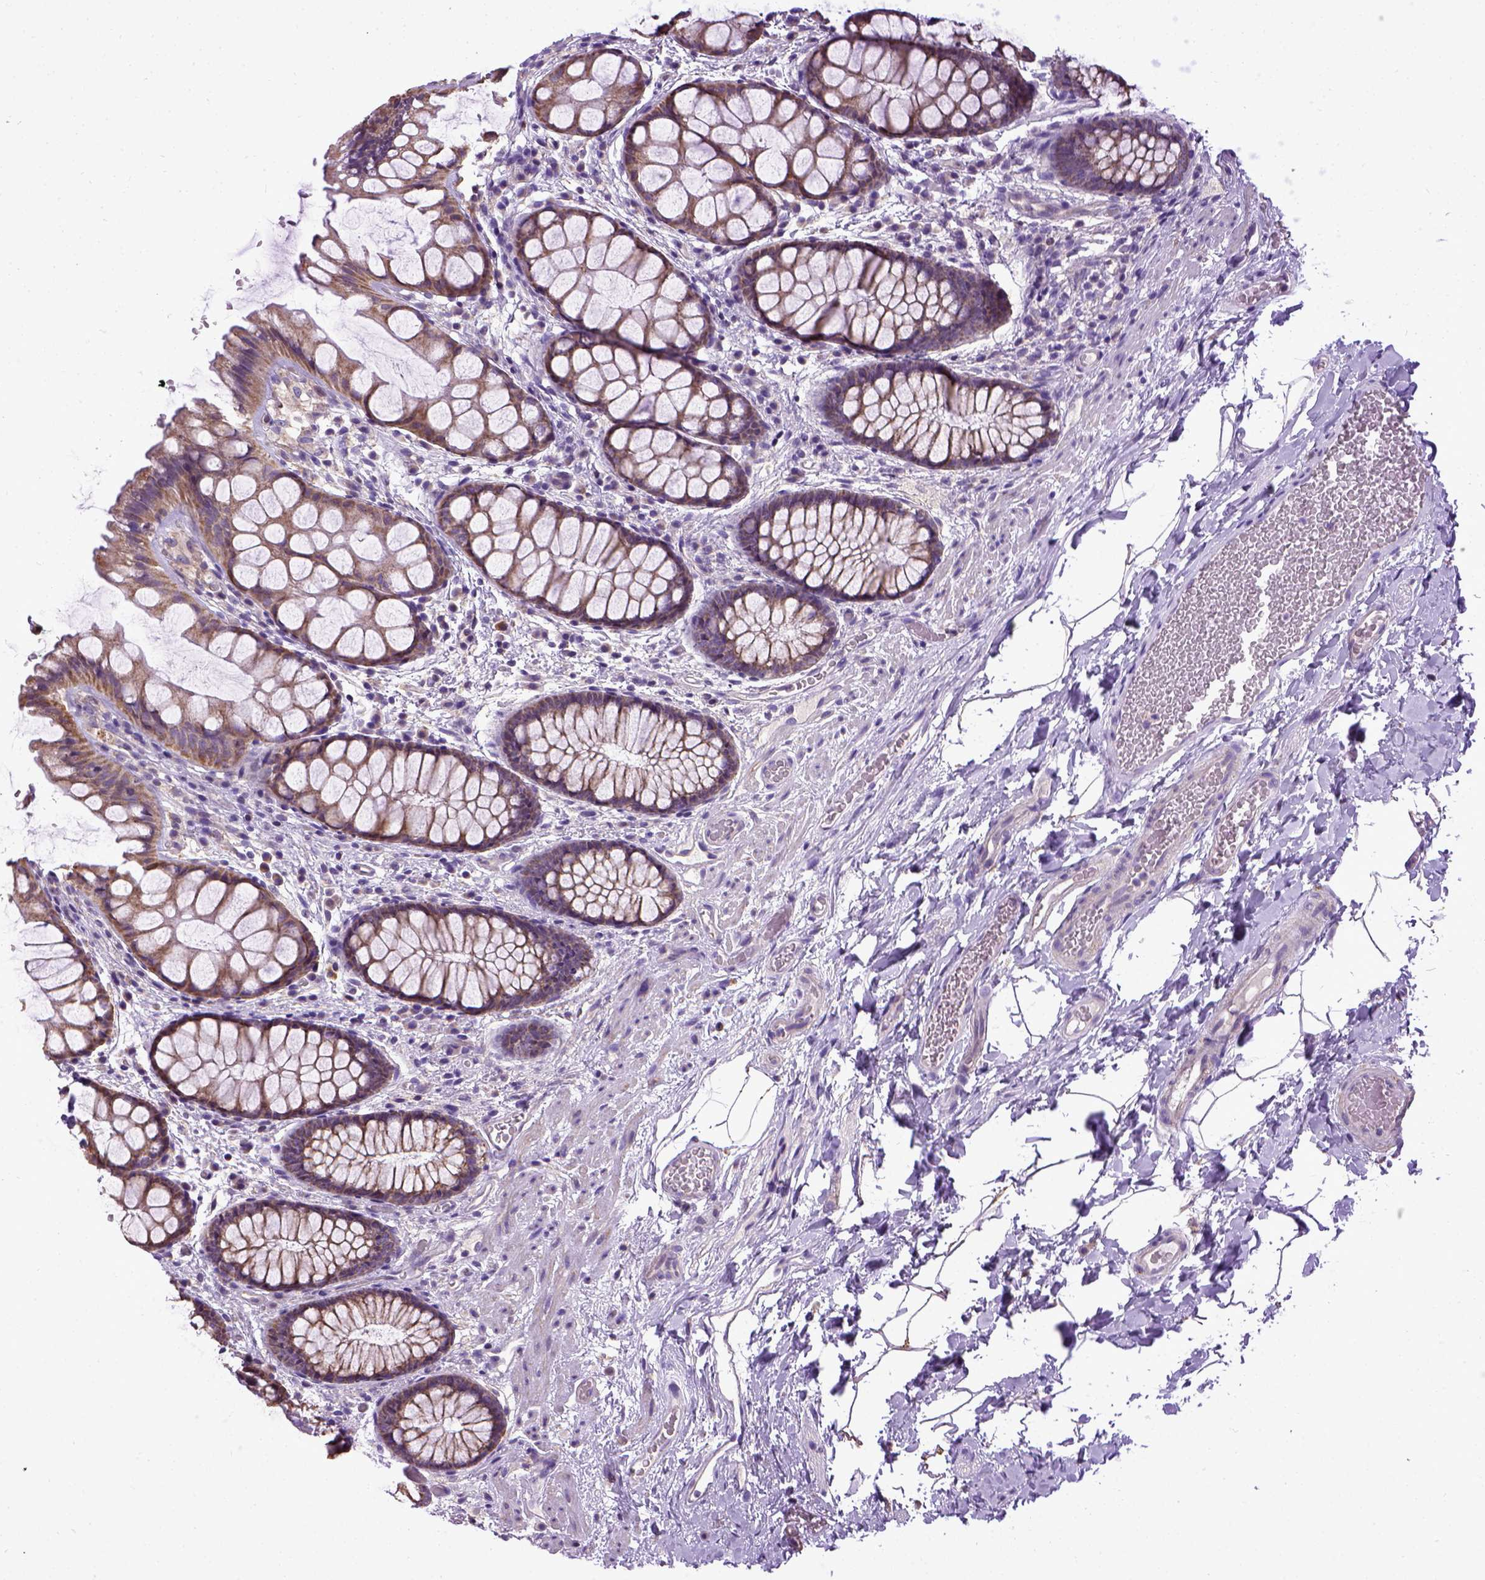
{"staining": {"intensity": "moderate", "quantity": ">75%", "location": "cytoplasmic/membranous"}, "tissue": "rectum", "cell_type": "Glandular cells", "image_type": "normal", "snomed": [{"axis": "morphology", "description": "Normal tissue, NOS"}, {"axis": "topography", "description": "Rectum"}], "caption": "High-power microscopy captured an immunohistochemistry histopathology image of unremarkable rectum, revealing moderate cytoplasmic/membranous expression in about >75% of glandular cells.", "gene": "ENG", "patient": {"sex": "female", "age": 62}}